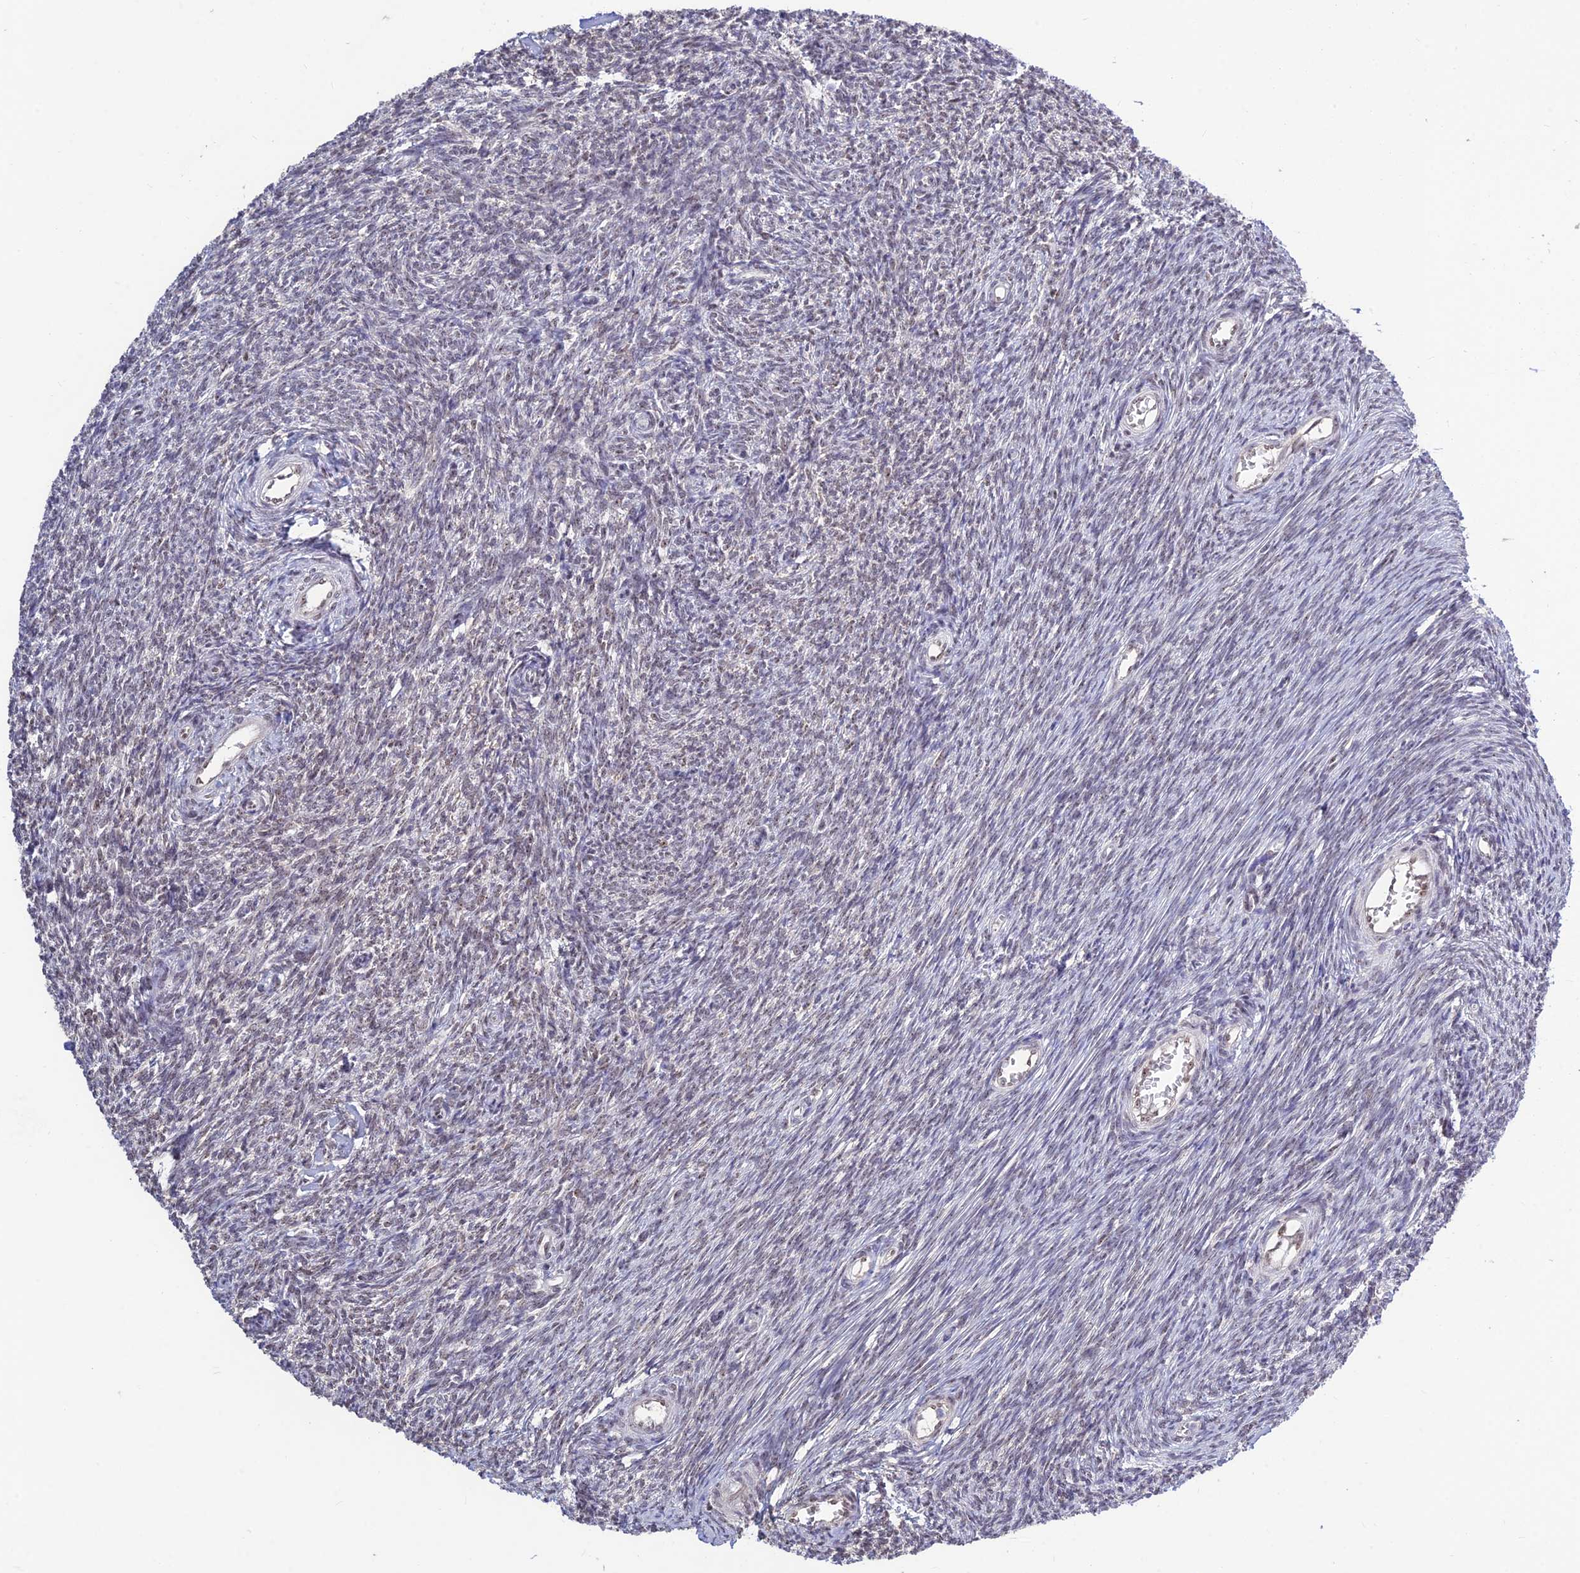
{"staining": {"intensity": "negative", "quantity": "none", "location": "none"}, "tissue": "ovary", "cell_type": "Ovarian stroma cells", "image_type": "normal", "snomed": [{"axis": "morphology", "description": "Normal tissue, NOS"}, {"axis": "topography", "description": "Ovary"}], "caption": "The image shows no staining of ovarian stroma cells in unremarkable ovary. Nuclei are stained in blue.", "gene": "POLR1G", "patient": {"sex": "female", "age": 44}}